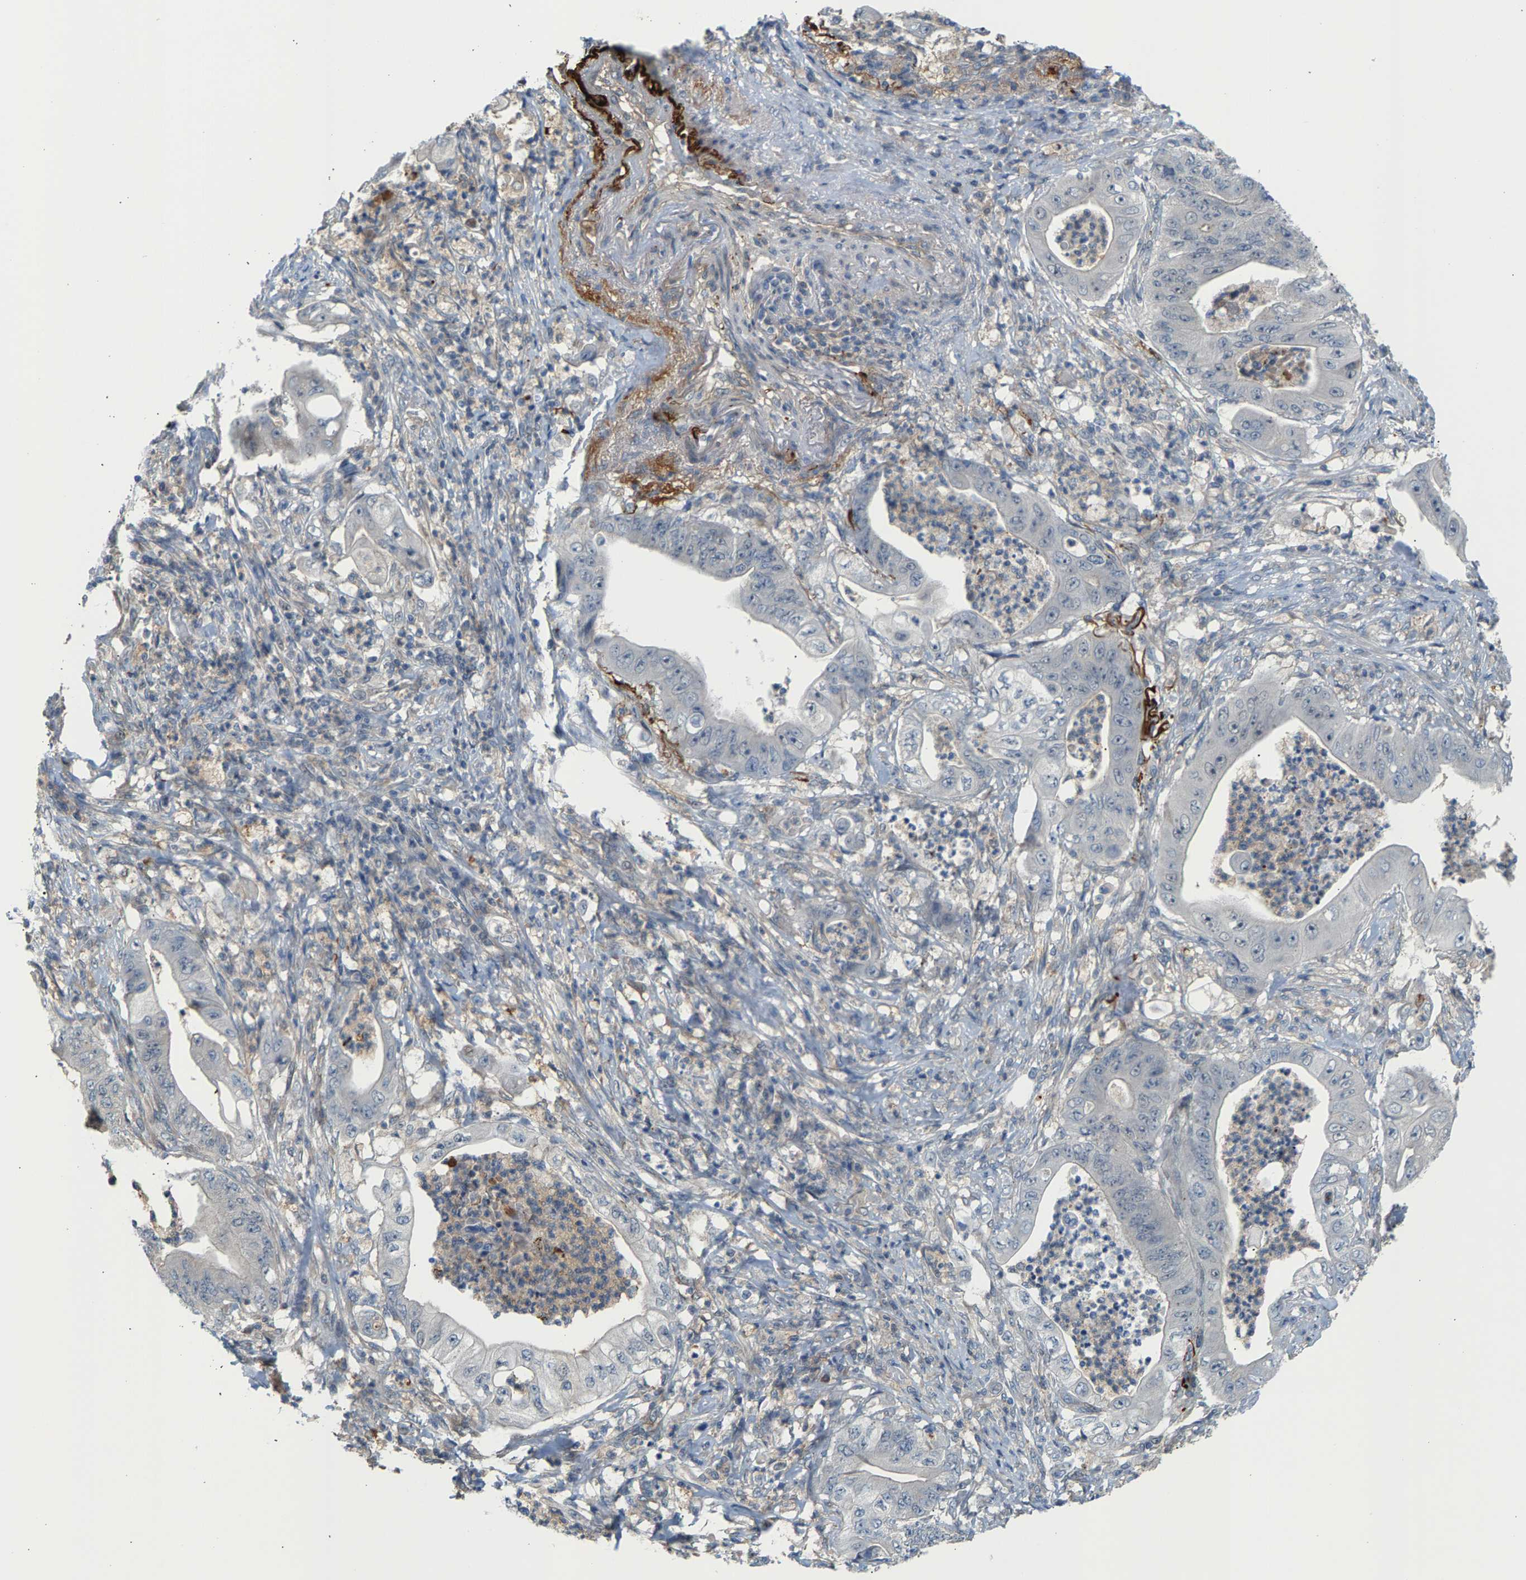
{"staining": {"intensity": "negative", "quantity": "none", "location": "none"}, "tissue": "stomach cancer", "cell_type": "Tumor cells", "image_type": "cancer", "snomed": [{"axis": "morphology", "description": "Adenocarcinoma, NOS"}, {"axis": "topography", "description": "Stomach"}], "caption": "Stomach cancer (adenocarcinoma) stained for a protein using immunohistochemistry displays no expression tumor cells.", "gene": "KRTAP27-1", "patient": {"sex": "female", "age": 73}}